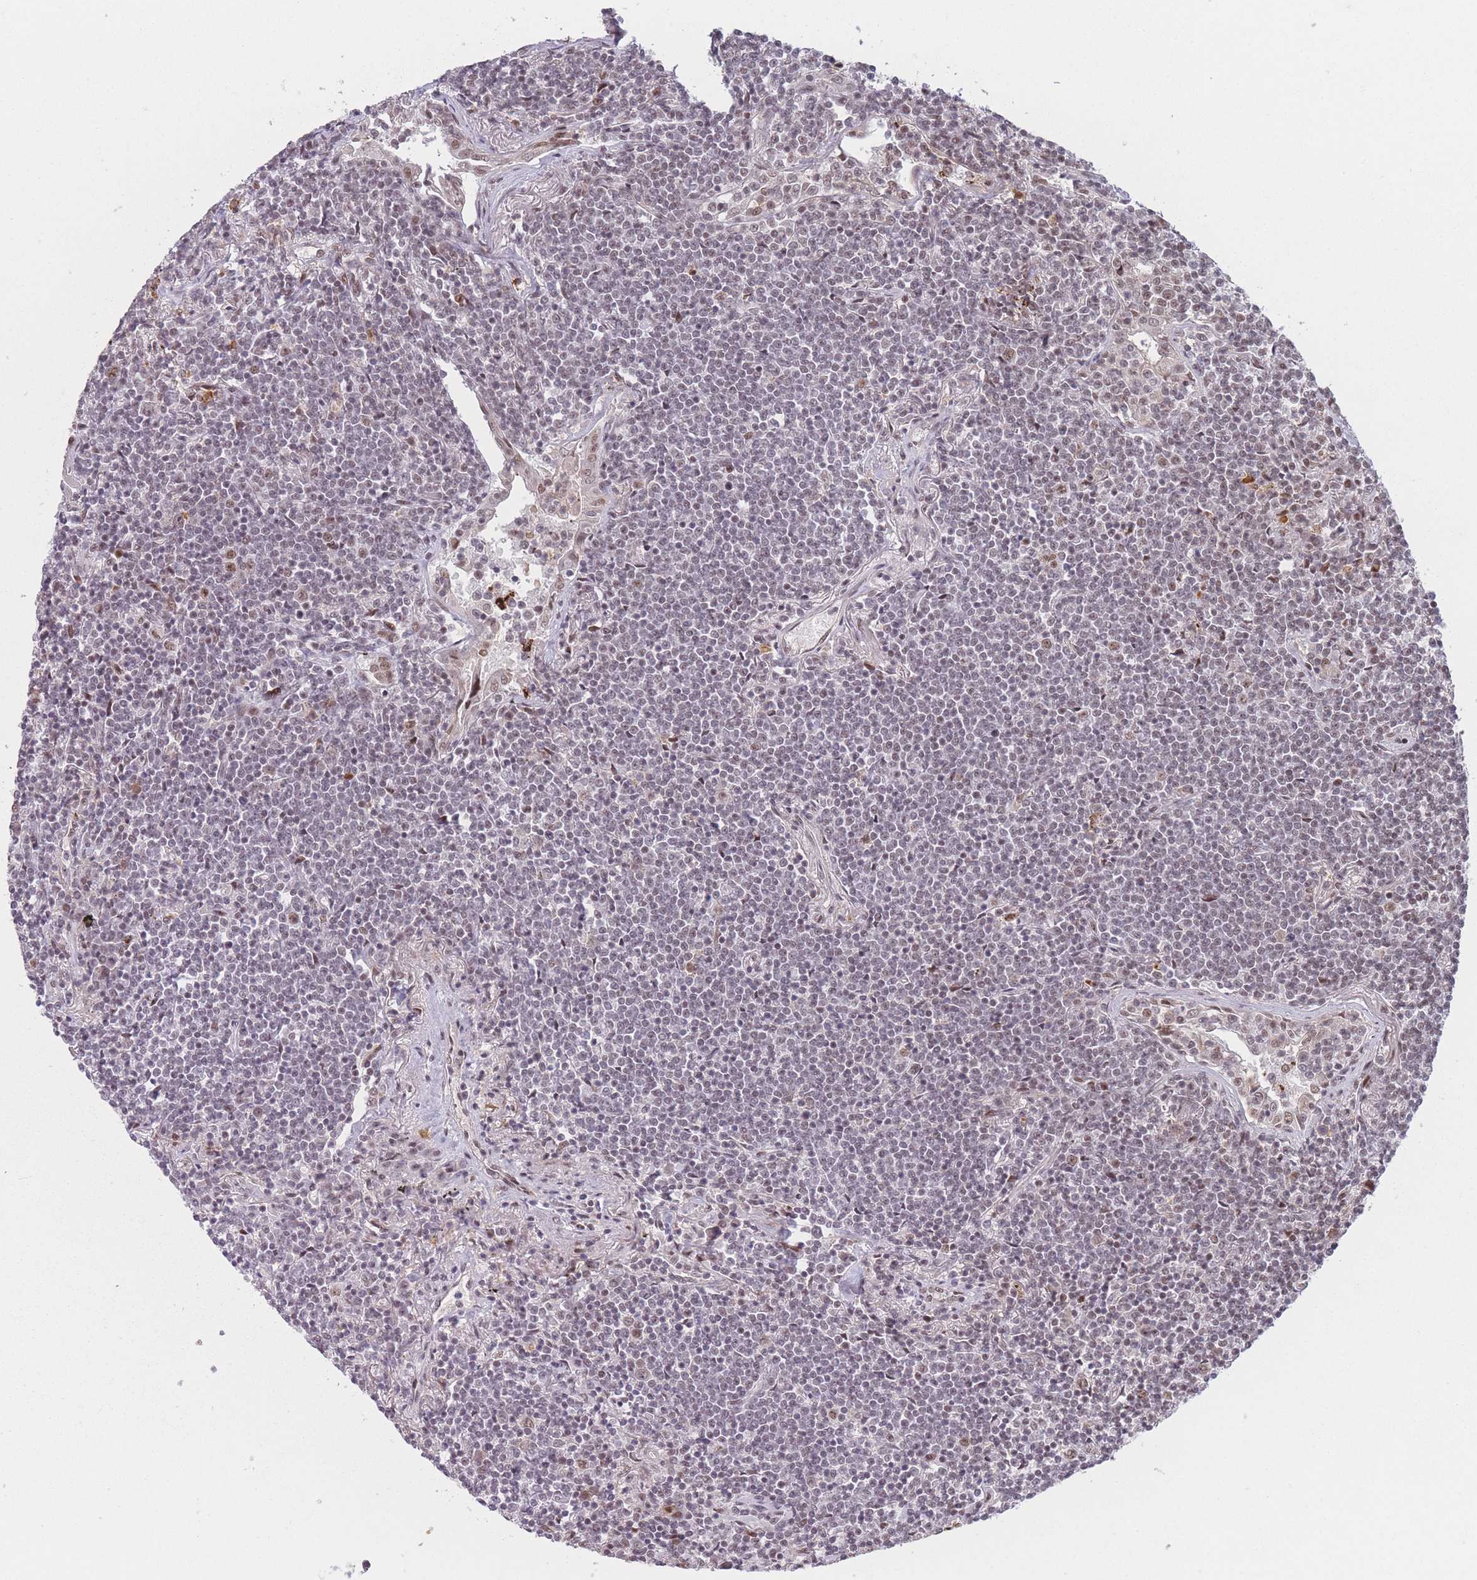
{"staining": {"intensity": "weak", "quantity": "<25%", "location": "nuclear"}, "tissue": "lymphoma", "cell_type": "Tumor cells", "image_type": "cancer", "snomed": [{"axis": "morphology", "description": "Malignant lymphoma, non-Hodgkin's type, Low grade"}, {"axis": "topography", "description": "Lung"}], "caption": "Lymphoma stained for a protein using IHC displays no staining tumor cells.", "gene": "SUPT6H", "patient": {"sex": "female", "age": 71}}